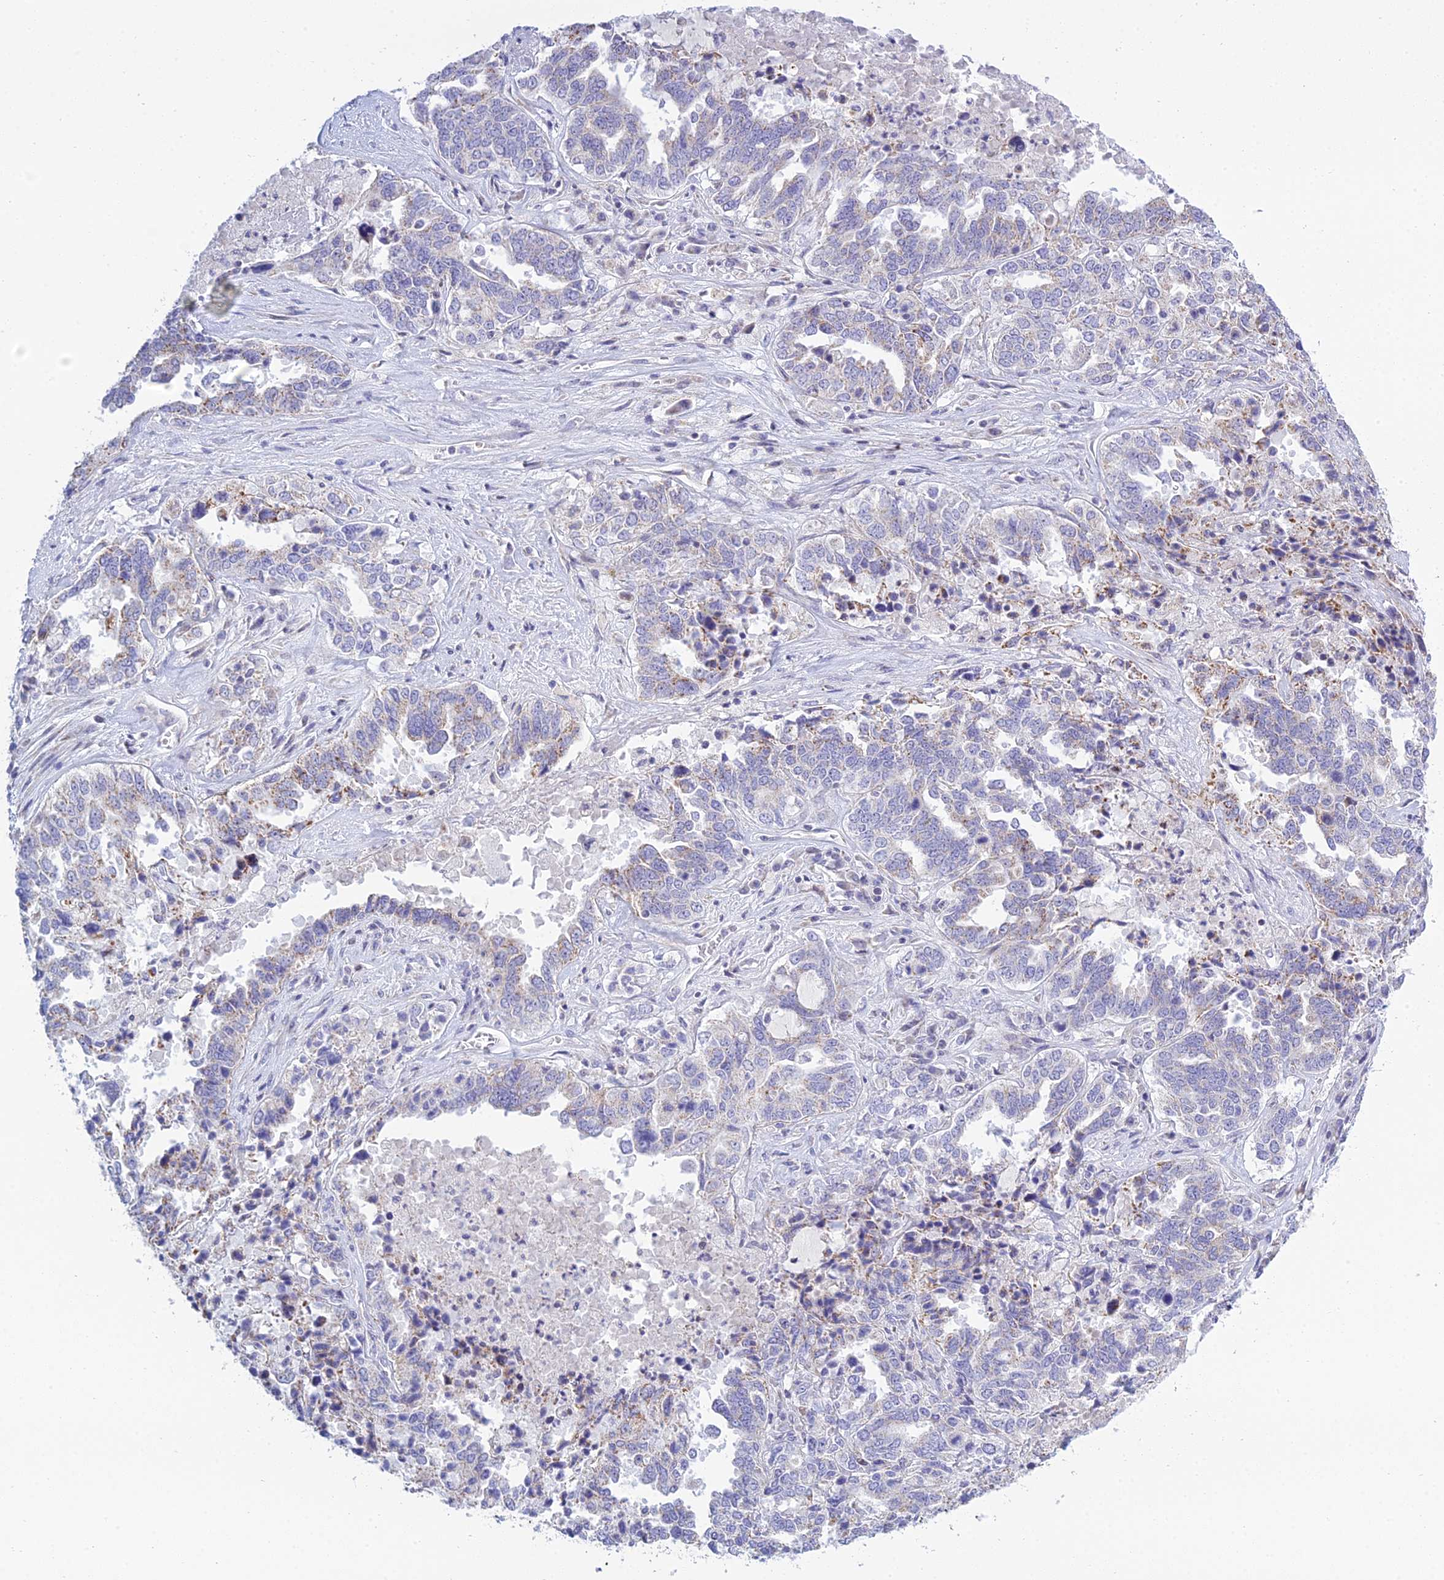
{"staining": {"intensity": "weak", "quantity": "25%-75%", "location": "cytoplasmic/membranous"}, "tissue": "ovarian cancer", "cell_type": "Tumor cells", "image_type": "cancer", "snomed": [{"axis": "morphology", "description": "Carcinoma, endometroid"}, {"axis": "topography", "description": "Ovary"}], "caption": "The photomicrograph displays staining of ovarian endometroid carcinoma, revealing weak cytoplasmic/membranous protein positivity (brown color) within tumor cells.", "gene": "PRR13", "patient": {"sex": "female", "age": 62}}